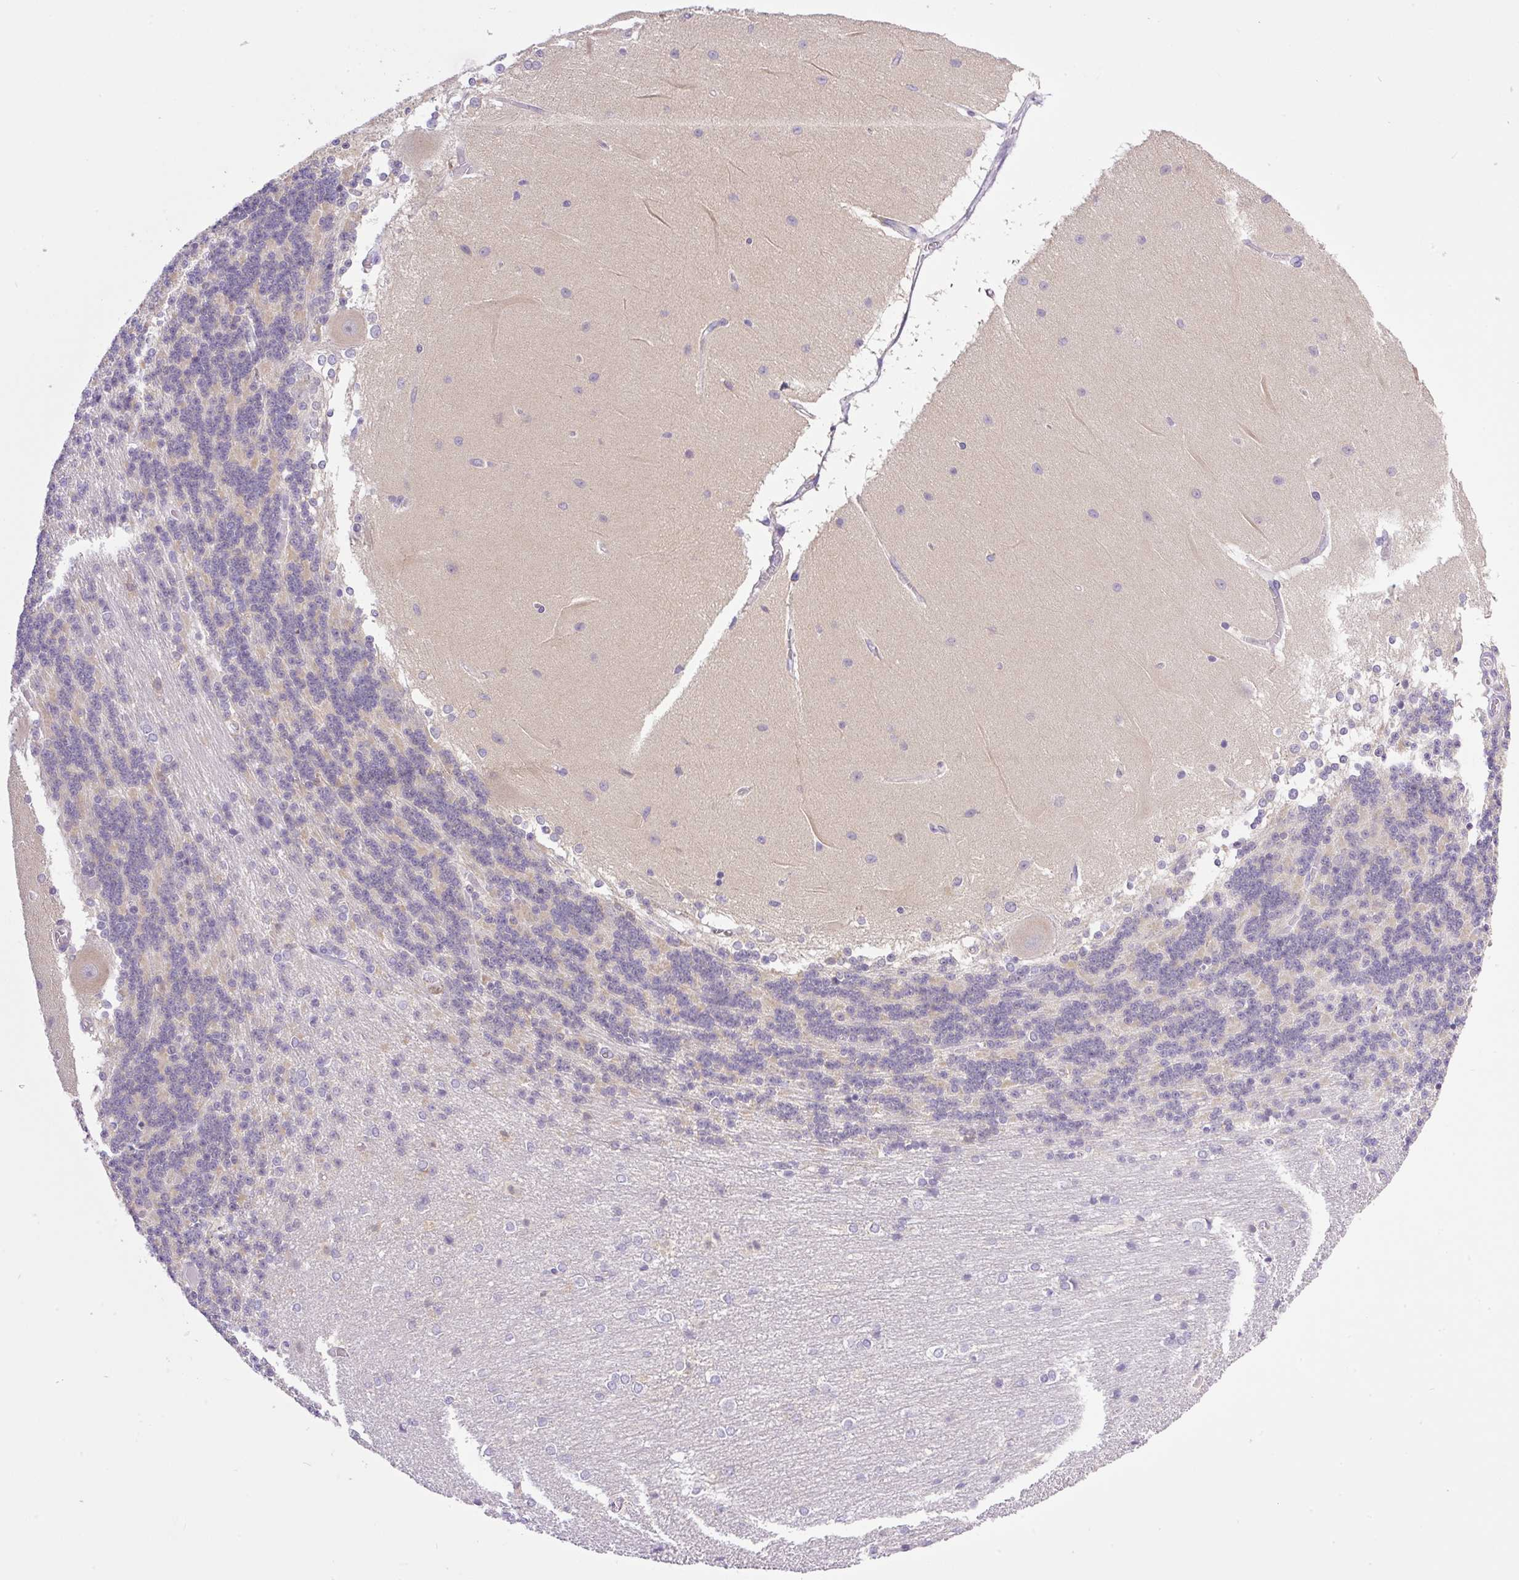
{"staining": {"intensity": "weak", "quantity": "25%-75%", "location": "cytoplasmic/membranous"}, "tissue": "cerebellum", "cell_type": "Cells in granular layer", "image_type": "normal", "snomed": [{"axis": "morphology", "description": "Normal tissue, NOS"}, {"axis": "topography", "description": "Cerebellum"}], "caption": "Protein staining shows weak cytoplasmic/membranous positivity in about 25%-75% of cells in granular layer in benign cerebellum.", "gene": "CAMK2A", "patient": {"sex": "female", "age": 54}}